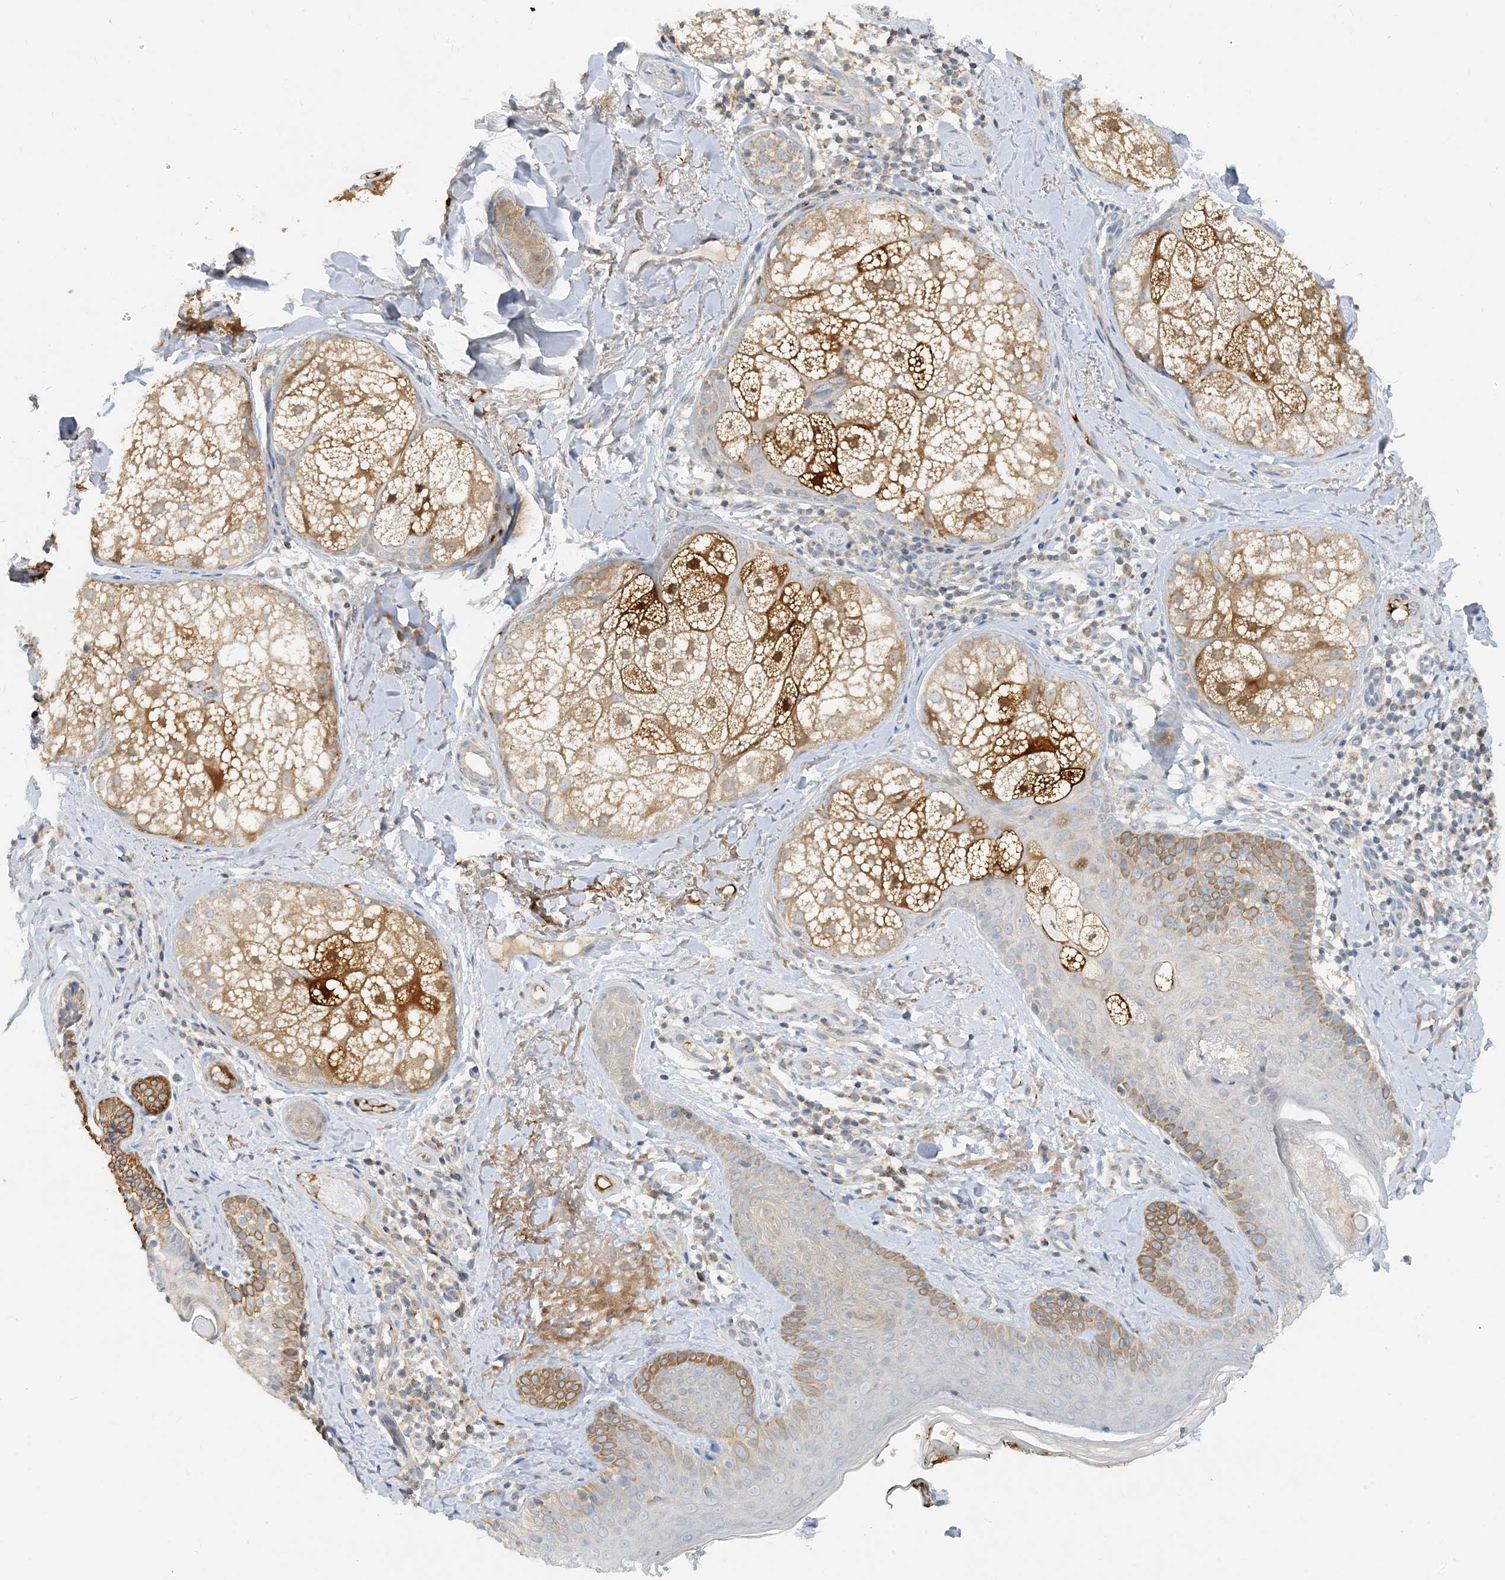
{"staining": {"intensity": "weak", "quantity": ">75%", "location": "cytoplasmic/membranous"}, "tissue": "skin", "cell_type": "Fibroblasts", "image_type": "normal", "snomed": [{"axis": "morphology", "description": "Normal tissue, NOS"}, {"axis": "topography", "description": "Skin"}], "caption": "About >75% of fibroblasts in unremarkable skin reveal weak cytoplasmic/membranous protein expression as visualized by brown immunohistochemical staining.", "gene": "ECHDC1", "patient": {"sex": "male", "age": 57}}